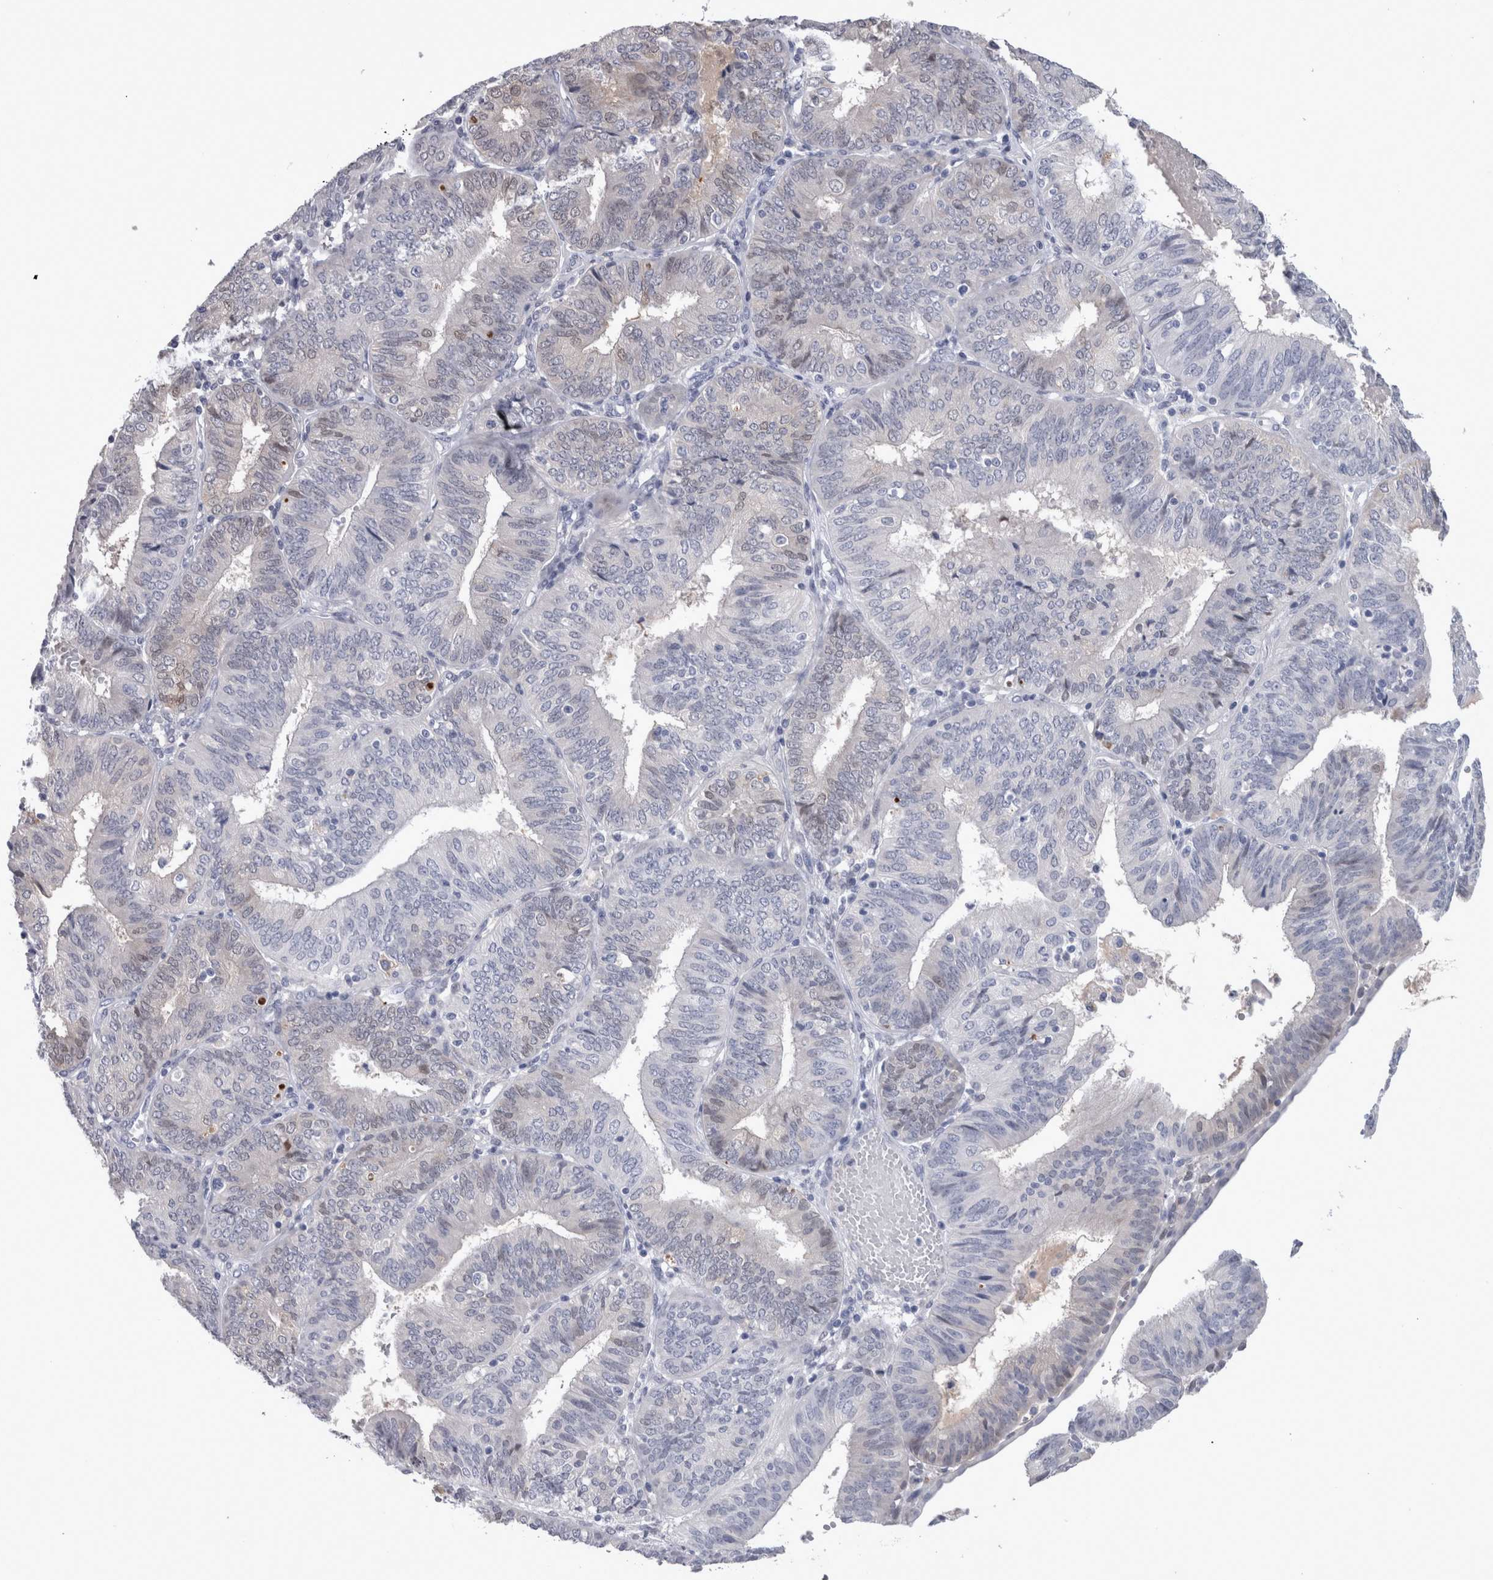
{"staining": {"intensity": "negative", "quantity": "none", "location": "none"}, "tissue": "endometrial cancer", "cell_type": "Tumor cells", "image_type": "cancer", "snomed": [{"axis": "morphology", "description": "Adenocarcinoma, NOS"}, {"axis": "topography", "description": "Endometrium"}], "caption": "Immunohistochemistry (IHC) image of human endometrial adenocarcinoma stained for a protein (brown), which reveals no positivity in tumor cells.", "gene": "CA8", "patient": {"sex": "female", "age": 58}}